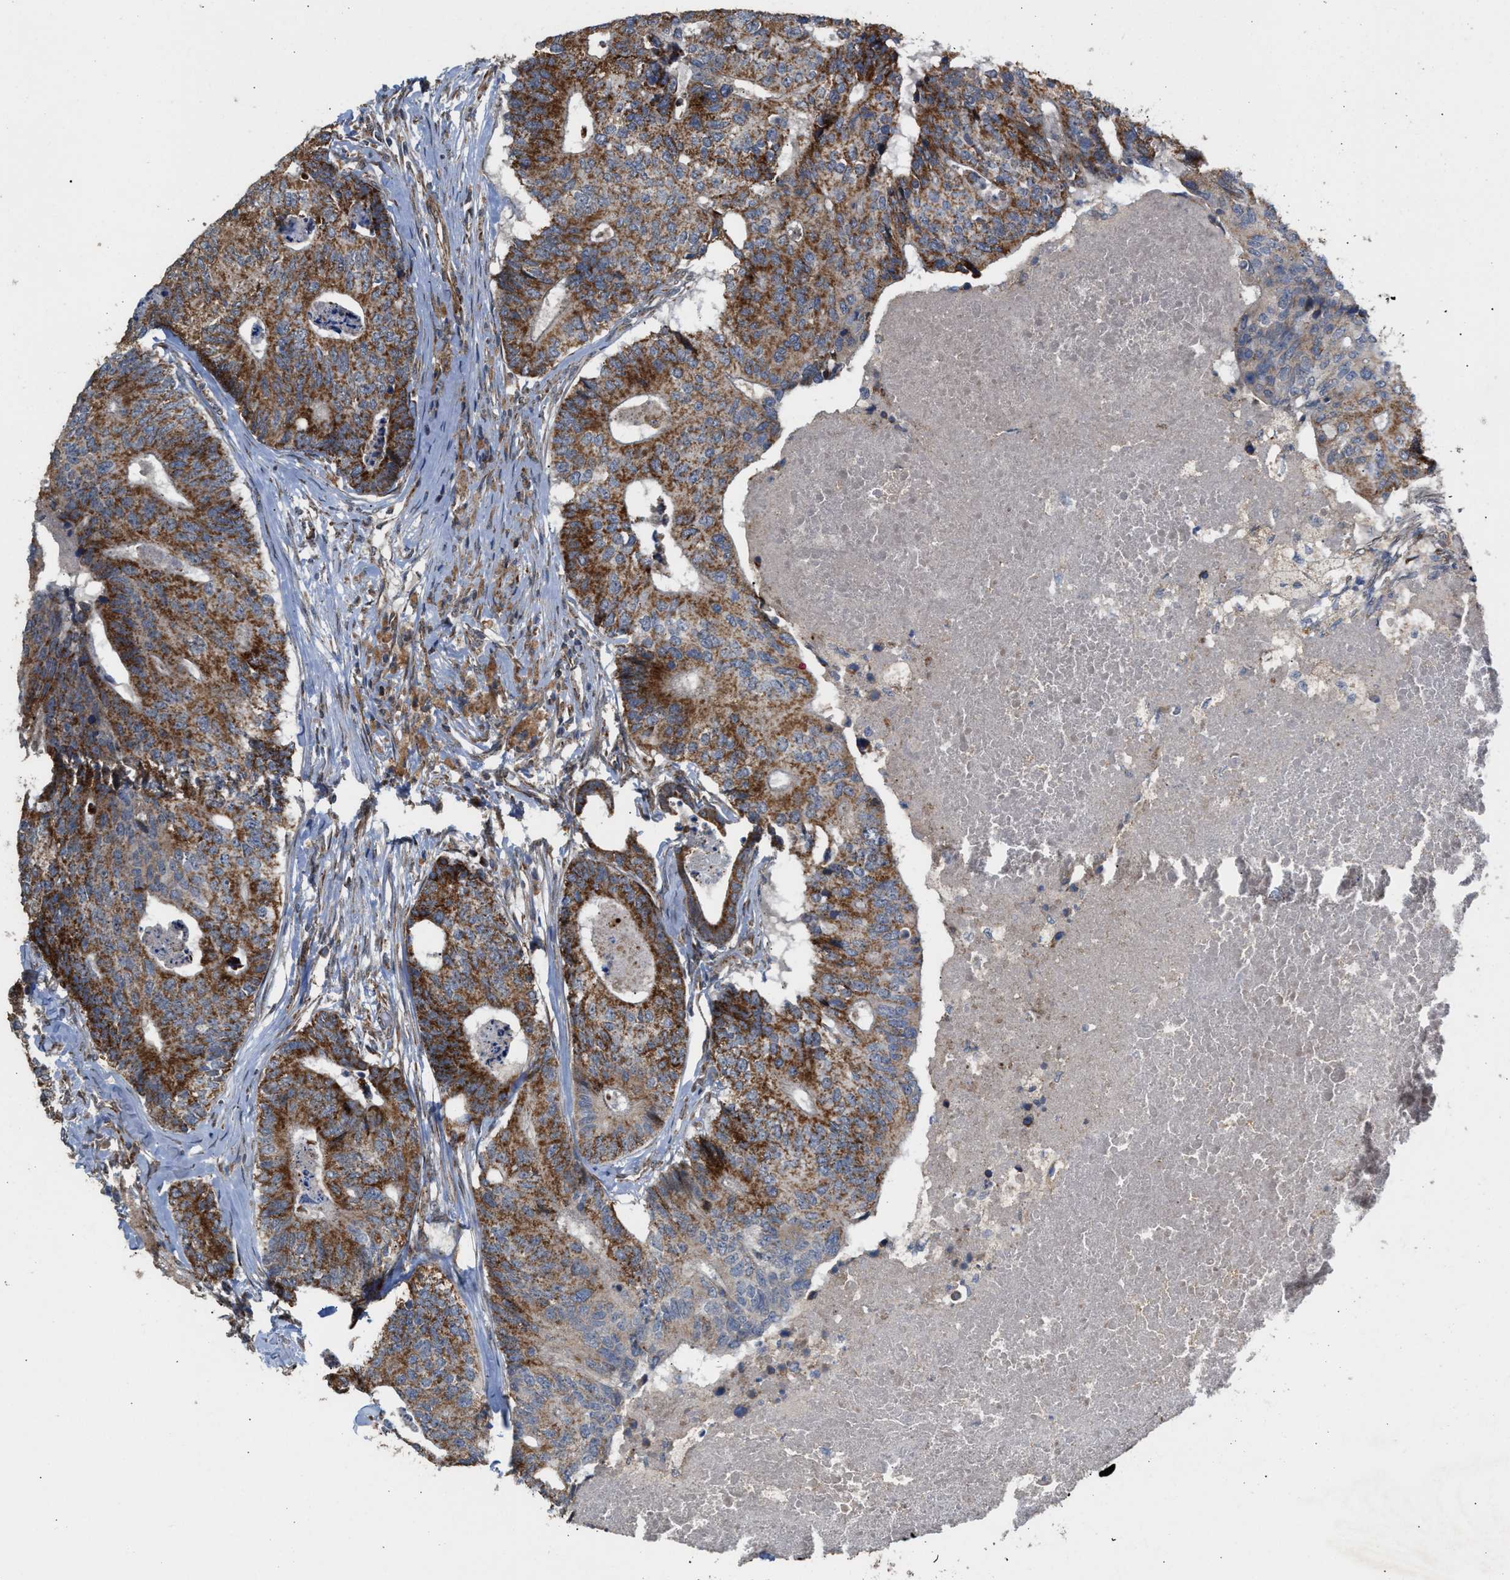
{"staining": {"intensity": "moderate", "quantity": ">75%", "location": "cytoplasmic/membranous"}, "tissue": "colorectal cancer", "cell_type": "Tumor cells", "image_type": "cancer", "snomed": [{"axis": "morphology", "description": "Adenocarcinoma, NOS"}, {"axis": "topography", "description": "Colon"}], "caption": "Colorectal cancer (adenocarcinoma) tissue demonstrates moderate cytoplasmic/membranous expression in approximately >75% of tumor cells (Stains: DAB (3,3'-diaminobenzidine) in brown, nuclei in blue, Microscopy: brightfield microscopy at high magnification).", "gene": "TACO1", "patient": {"sex": "female", "age": 67}}